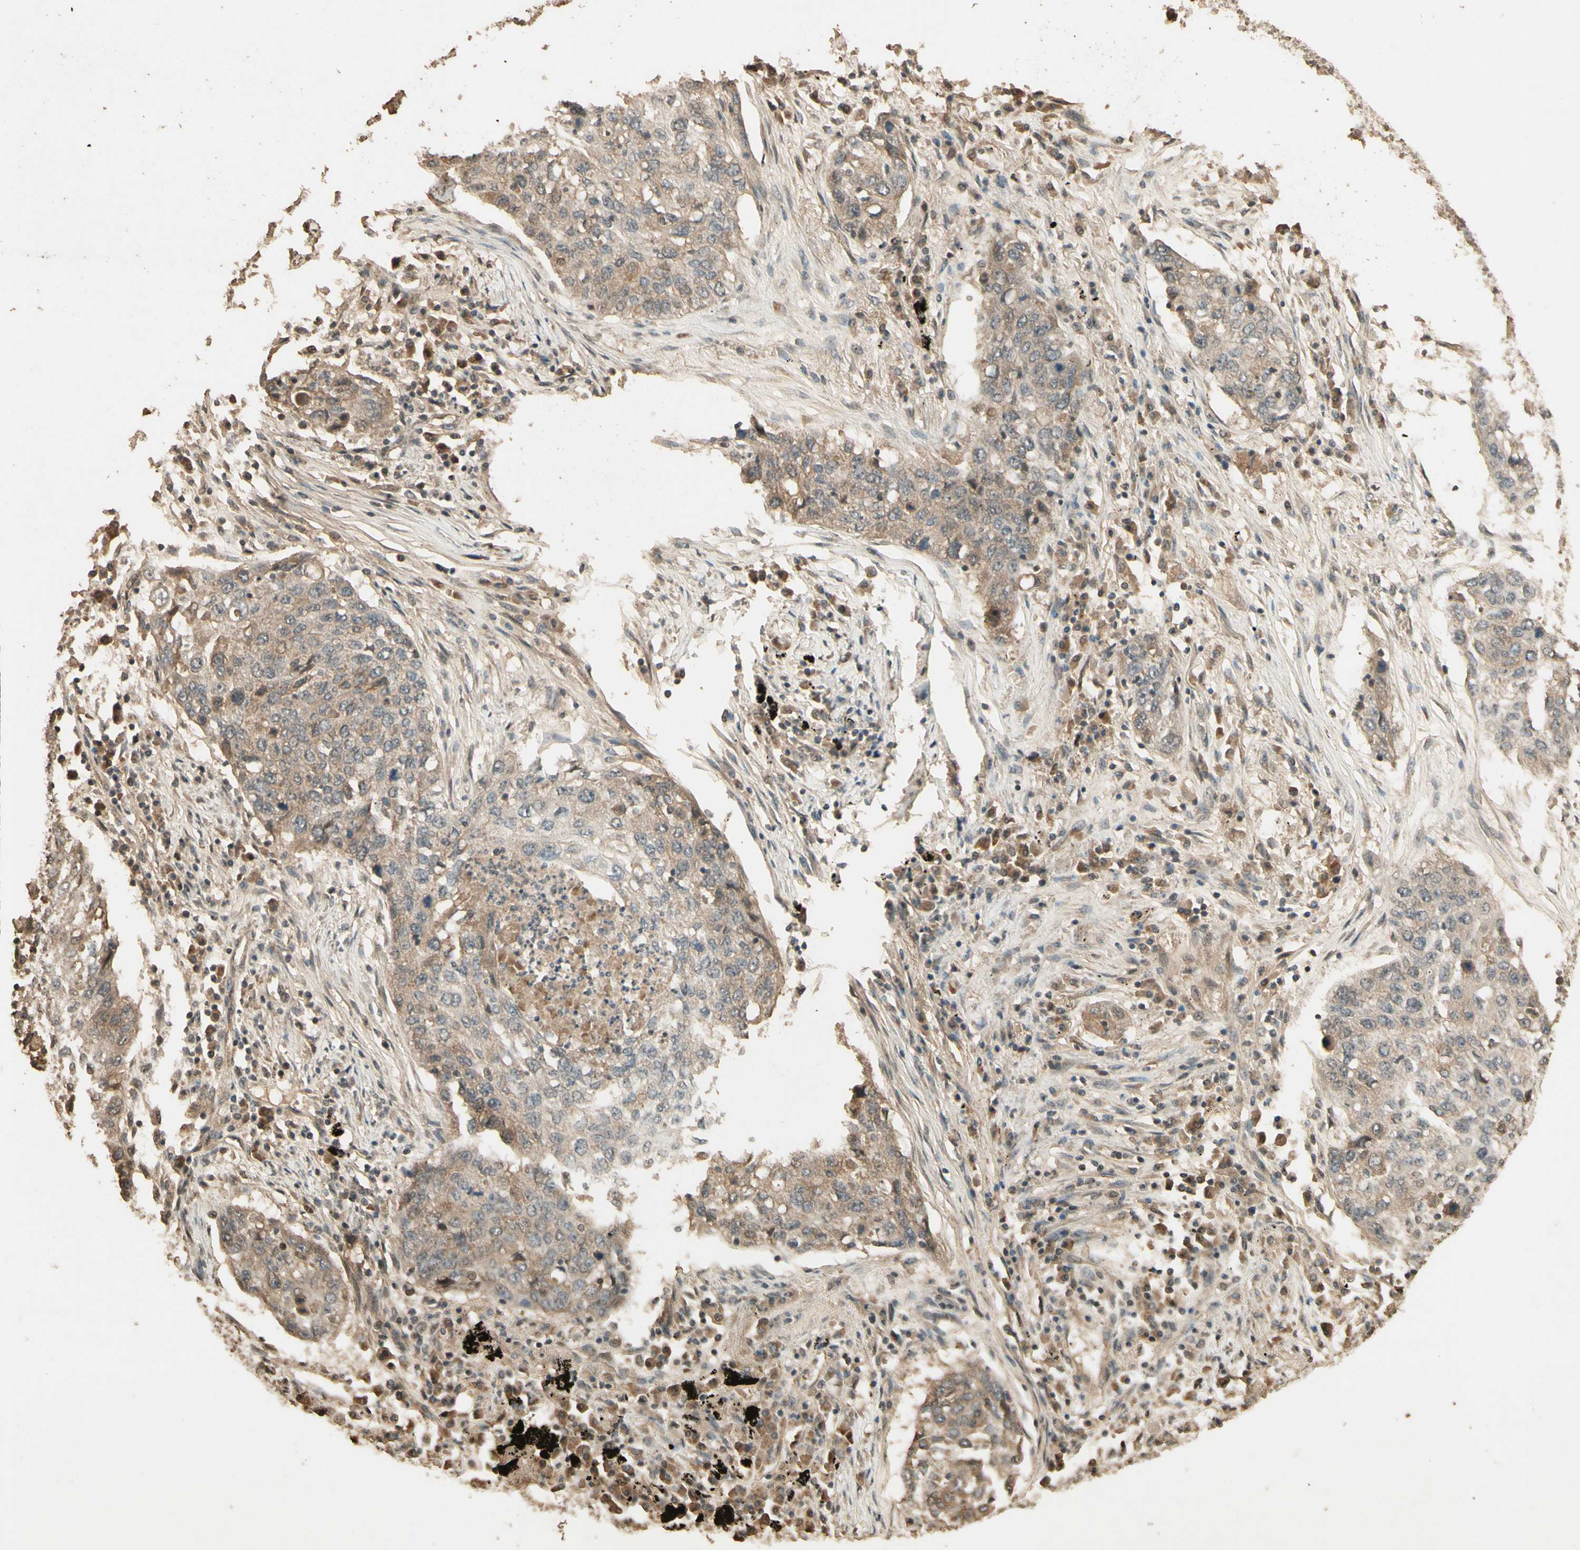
{"staining": {"intensity": "moderate", "quantity": ">75%", "location": "cytoplasmic/membranous"}, "tissue": "lung cancer", "cell_type": "Tumor cells", "image_type": "cancer", "snomed": [{"axis": "morphology", "description": "Squamous cell carcinoma, NOS"}, {"axis": "topography", "description": "Lung"}], "caption": "This micrograph exhibits immunohistochemistry staining of human lung cancer (squamous cell carcinoma), with medium moderate cytoplasmic/membranous positivity in about >75% of tumor cells.", "gene": "SMAD9", "patient": {"sex": "female", "age": 63}}